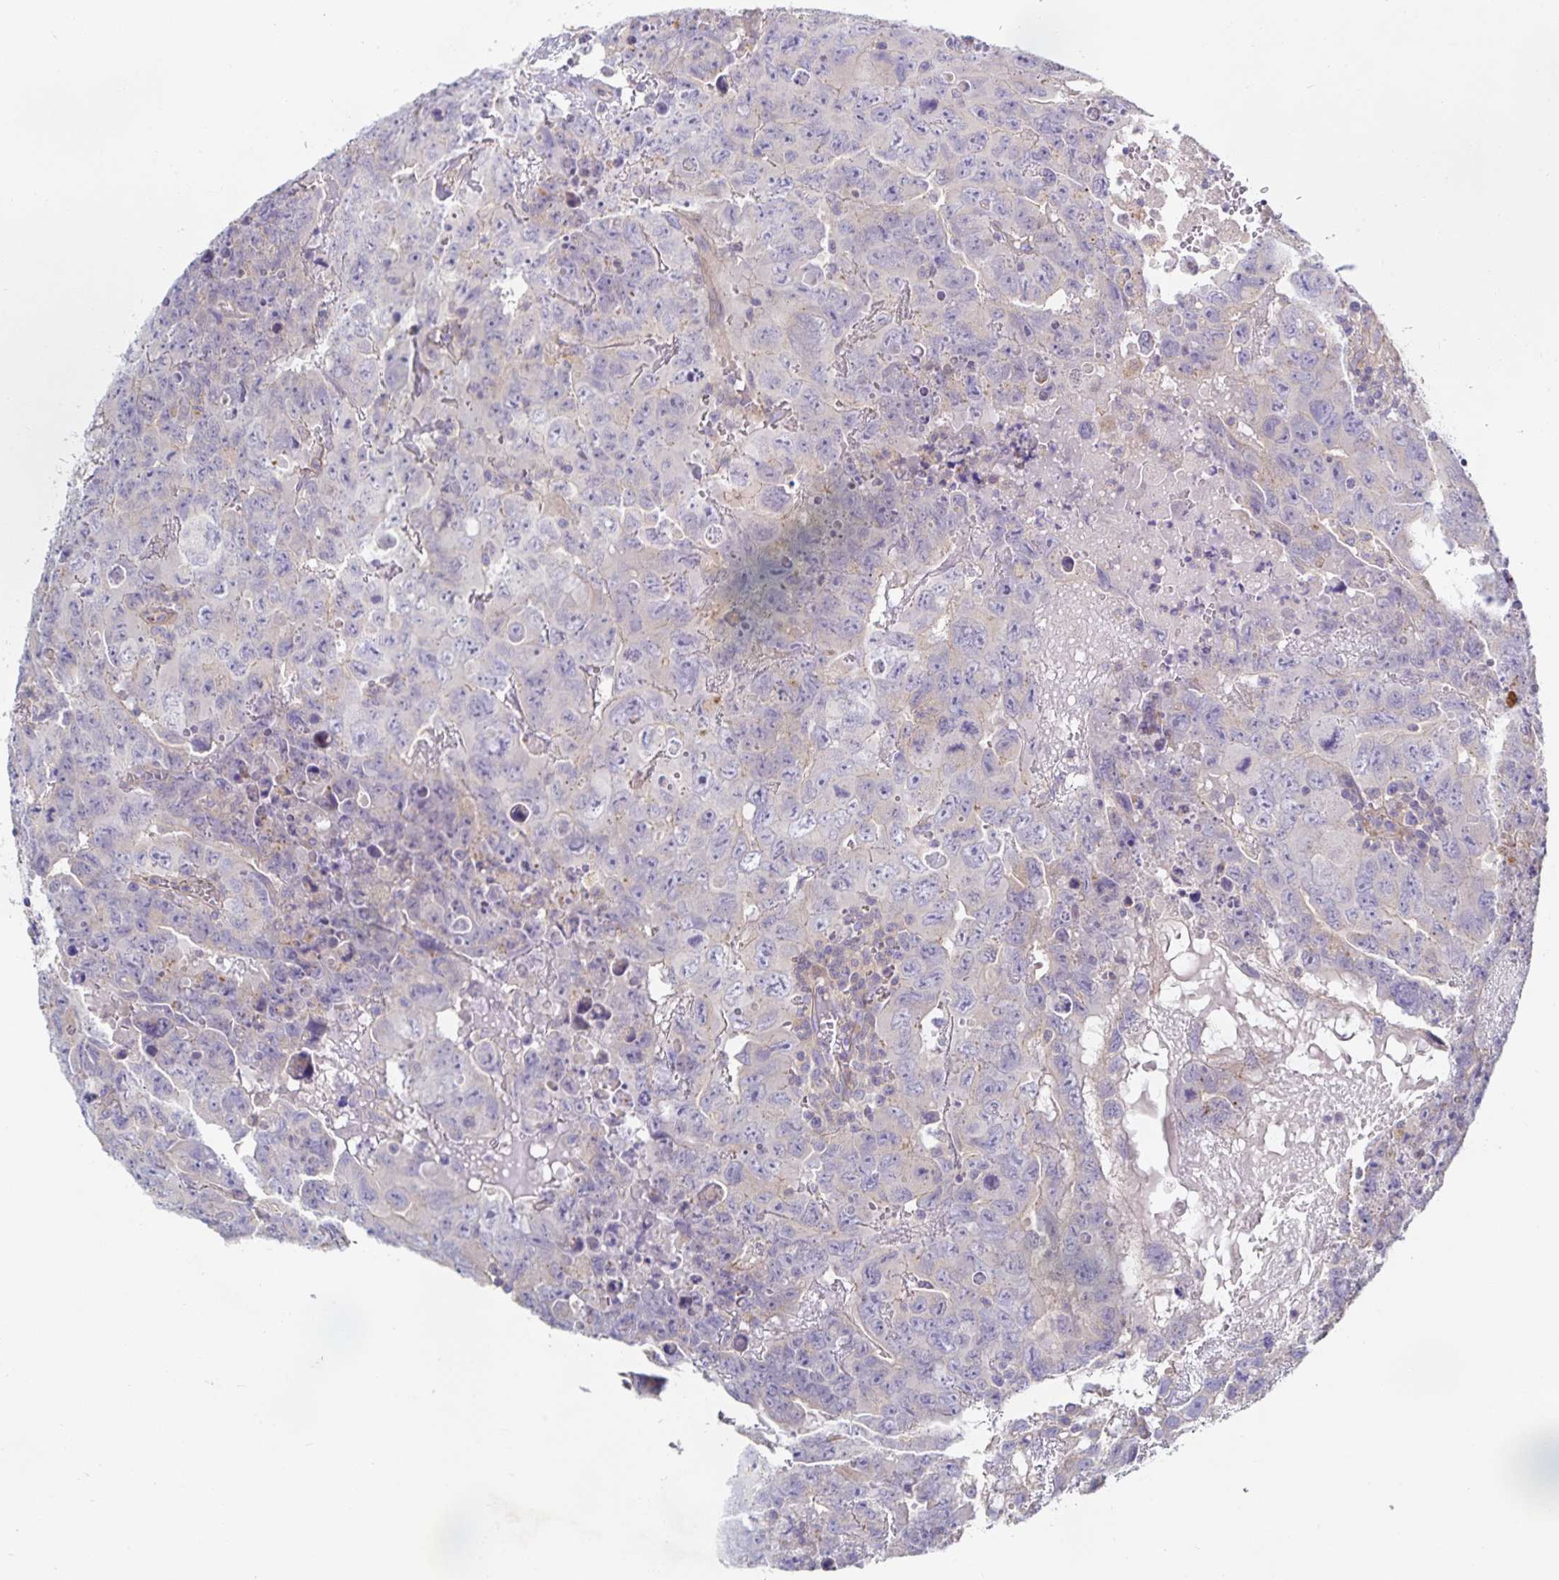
{"staining": {"intensity": "negative", "quantity": "none", "location": "none"}, "tissue": "testis cancer", "cell_type": "Tumor cells", "image_type": "cancer", "snomed": [{"axis": "morphology", "description": "Carcinoma, Embryonal, NOS"}, {"axis": "topography", "description": "Testis"}], "caption": "The image reveals no staining of tumor cells in embryonal carcinoma (testis).", "gene": "METTL22", "patient": {"sex": "male", "age": 24}}